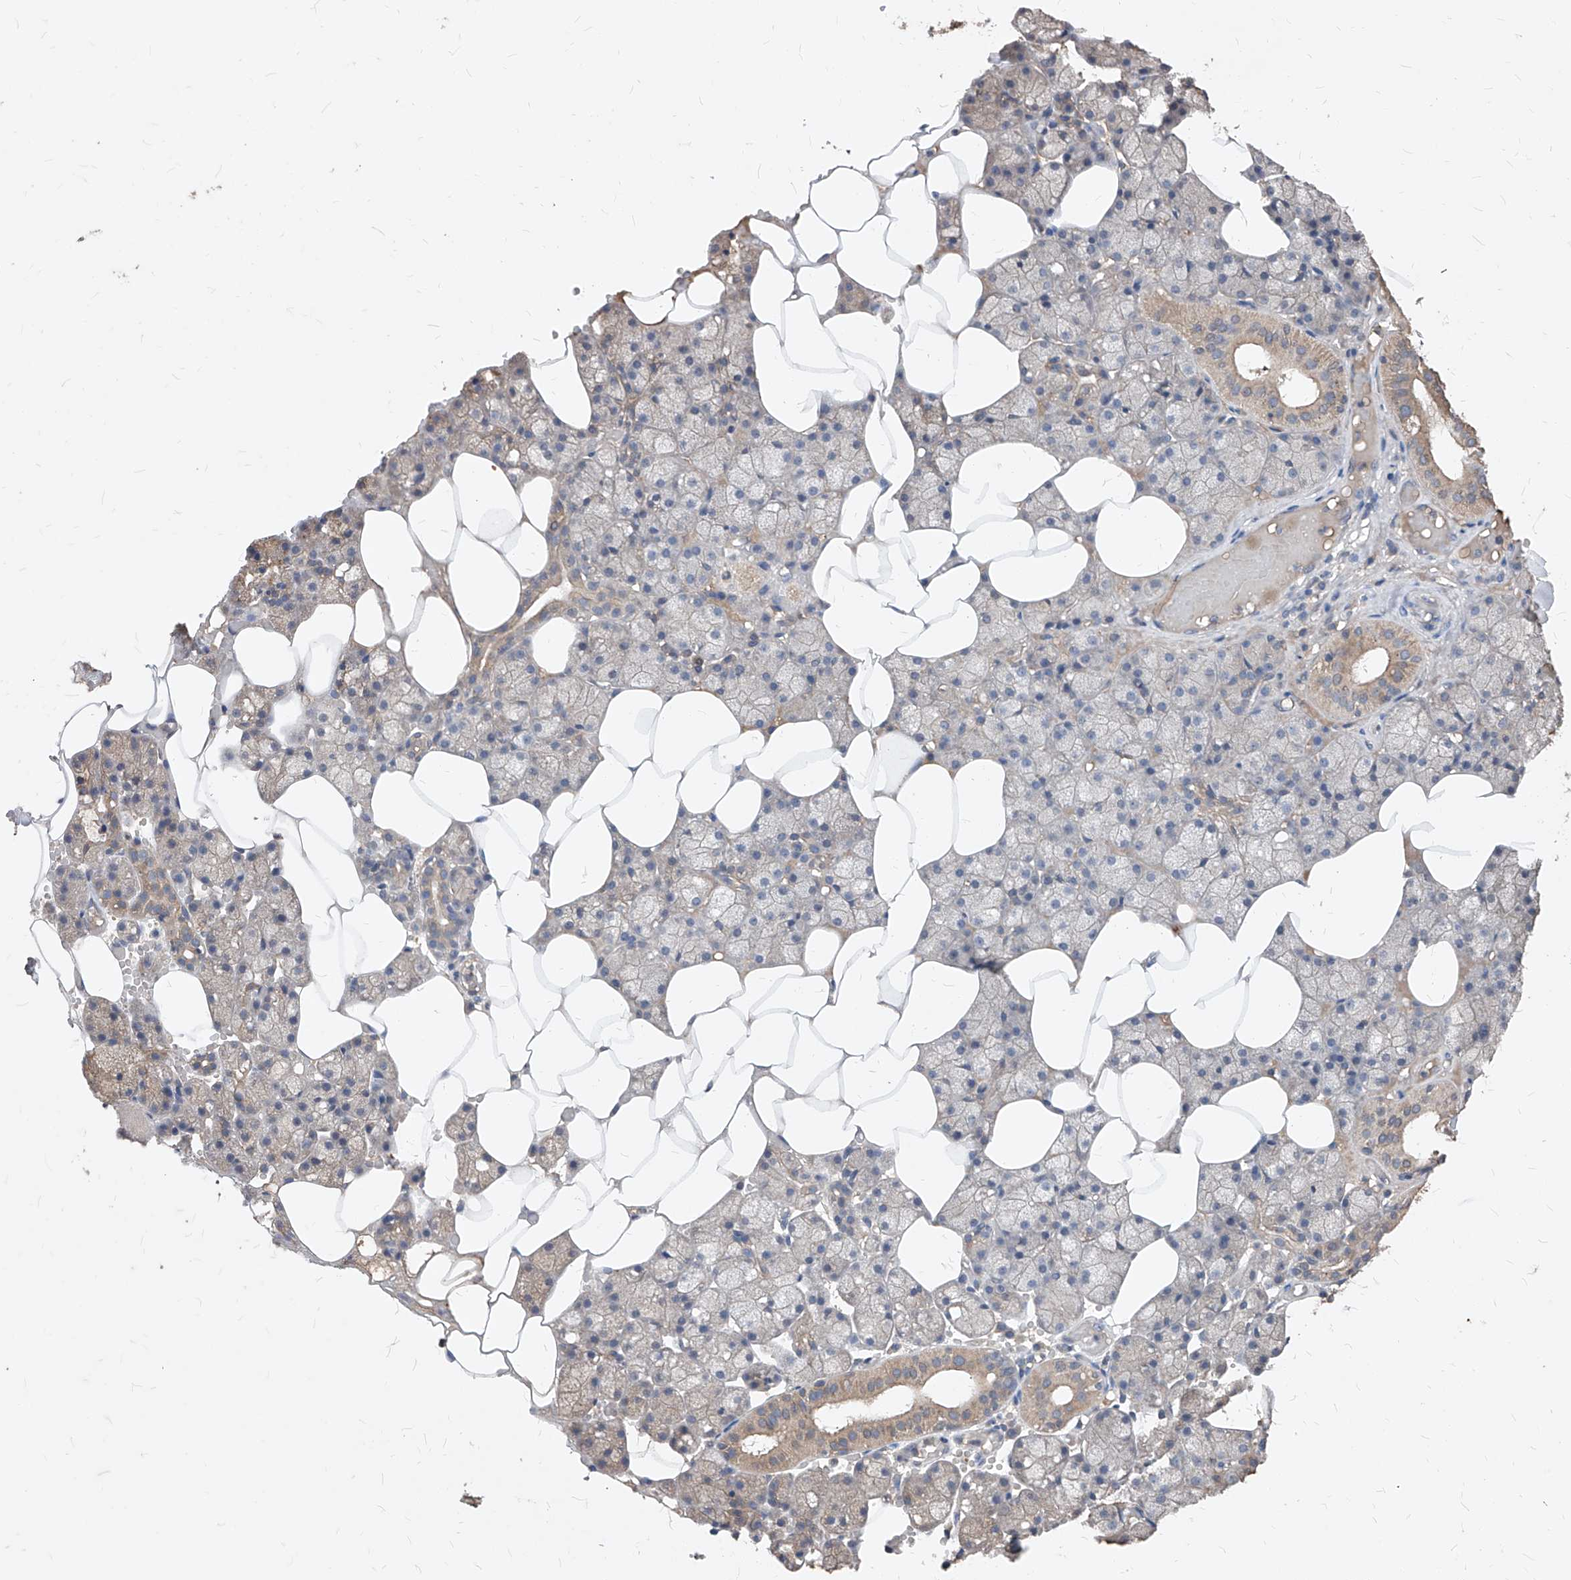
{"staining": {"intensity": "weak", "quantity": "25%-75%", "location": "cytoplasmic/membranous"}, "tissue": "salivary gland", "cell_type": "Glandular cells", "image_type": "normal", "snomed": [{"axis": "morphology", "description": "Normal tissue, NOS"}, {"axis": "topography", "description": "Salivary gland"}], "caption": "Protein staining demonstrates weak cytoplasmic/membranous expression in about 25%-75% of glandular cells in normal salivary gland. (DAB = brown stain, brightfield microscopy at high magnification).", "gene": "SYNGR1", "patient": {"sex": "male", "age": 62}}